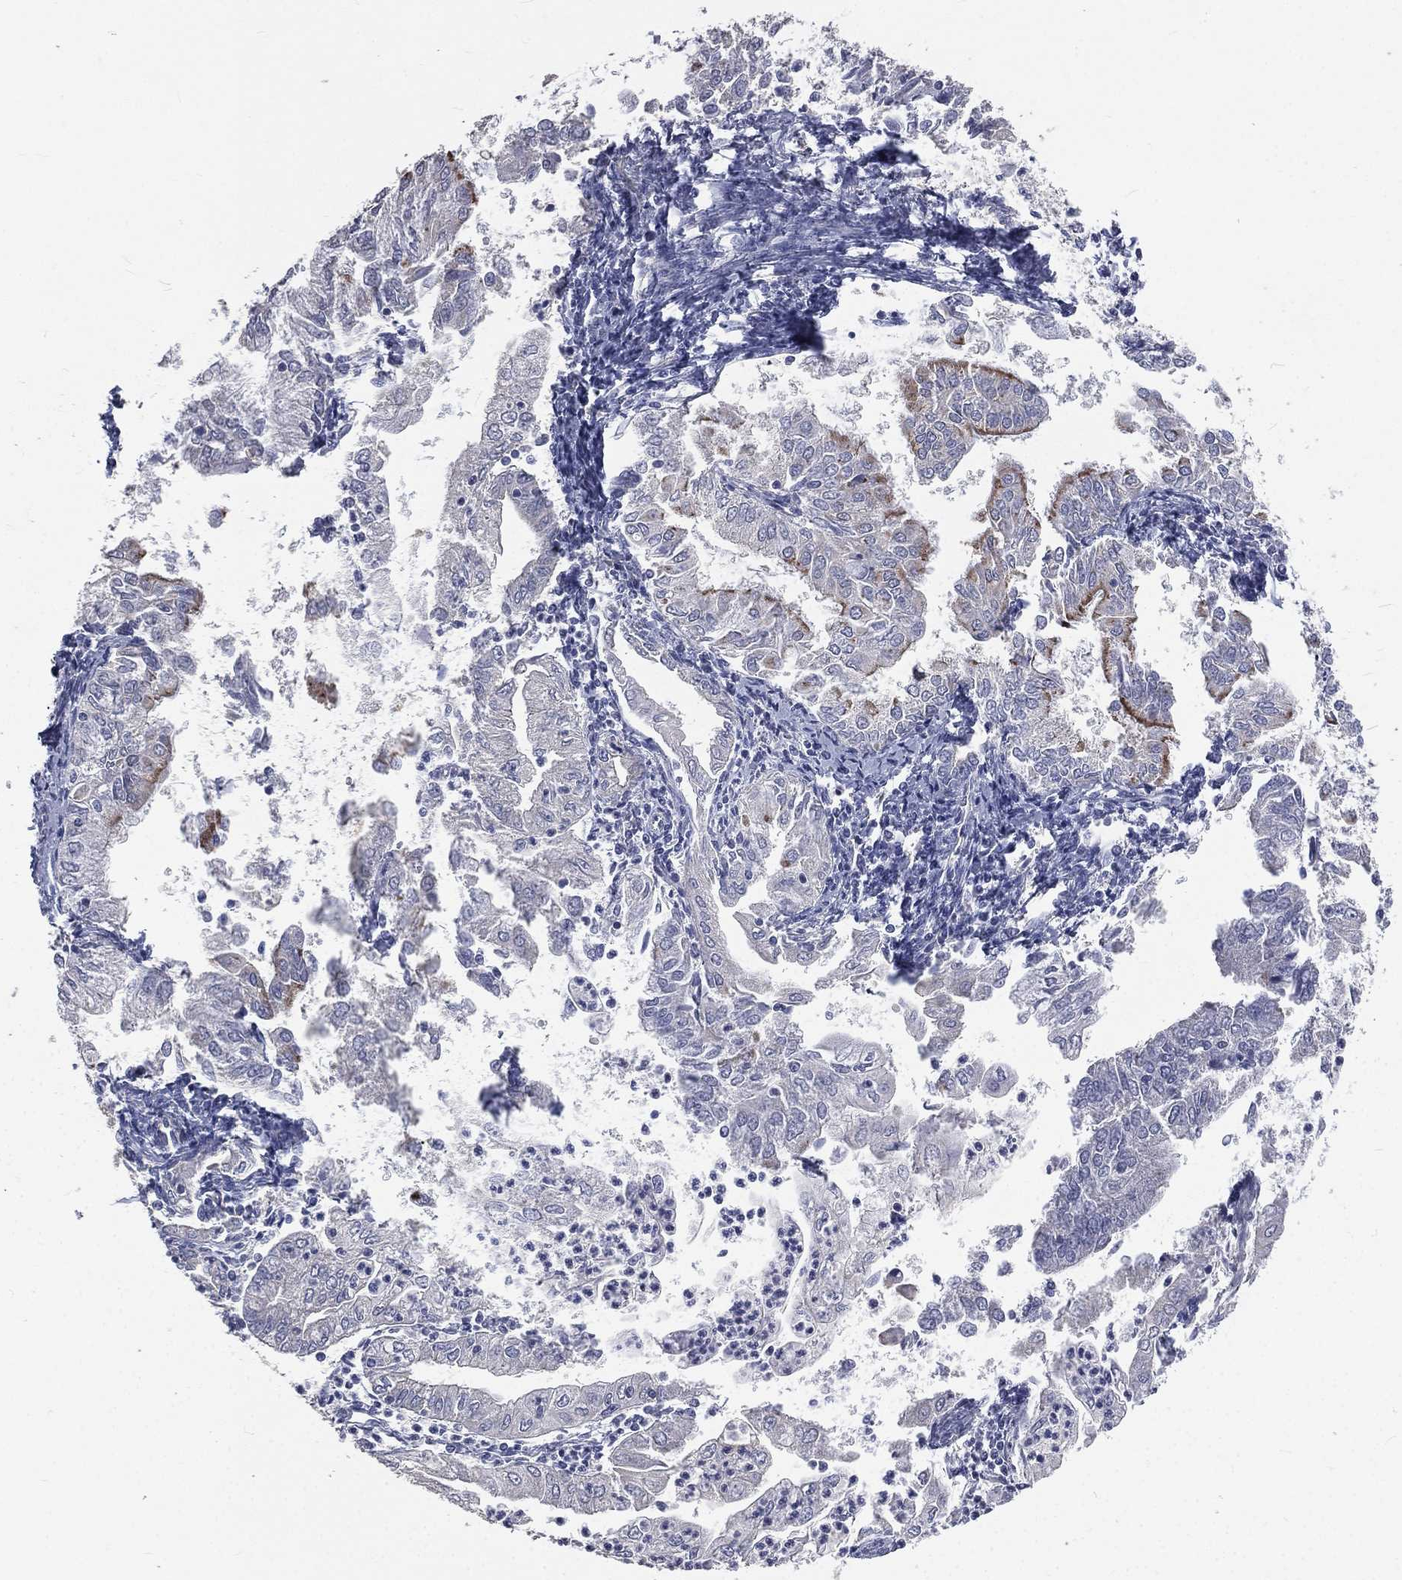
{"staining": {"intensity": "negative", "quantity": "none", "location": "none"}, "tissue": "endometrial cancer", "cell_type": "Tumor cells", "image_type": "cancer", "snomed": [{"axis": "morphology", "description": "Adenocarcinoma, NOS"}, {"axis": "topography", "description": "Endometrium"}], "caption": "Tumor cells show no significant protein positivity in endometrial adenocarcinoma.", "gene": "CROCC", "patient": {"sex": "female", "age": 56}}